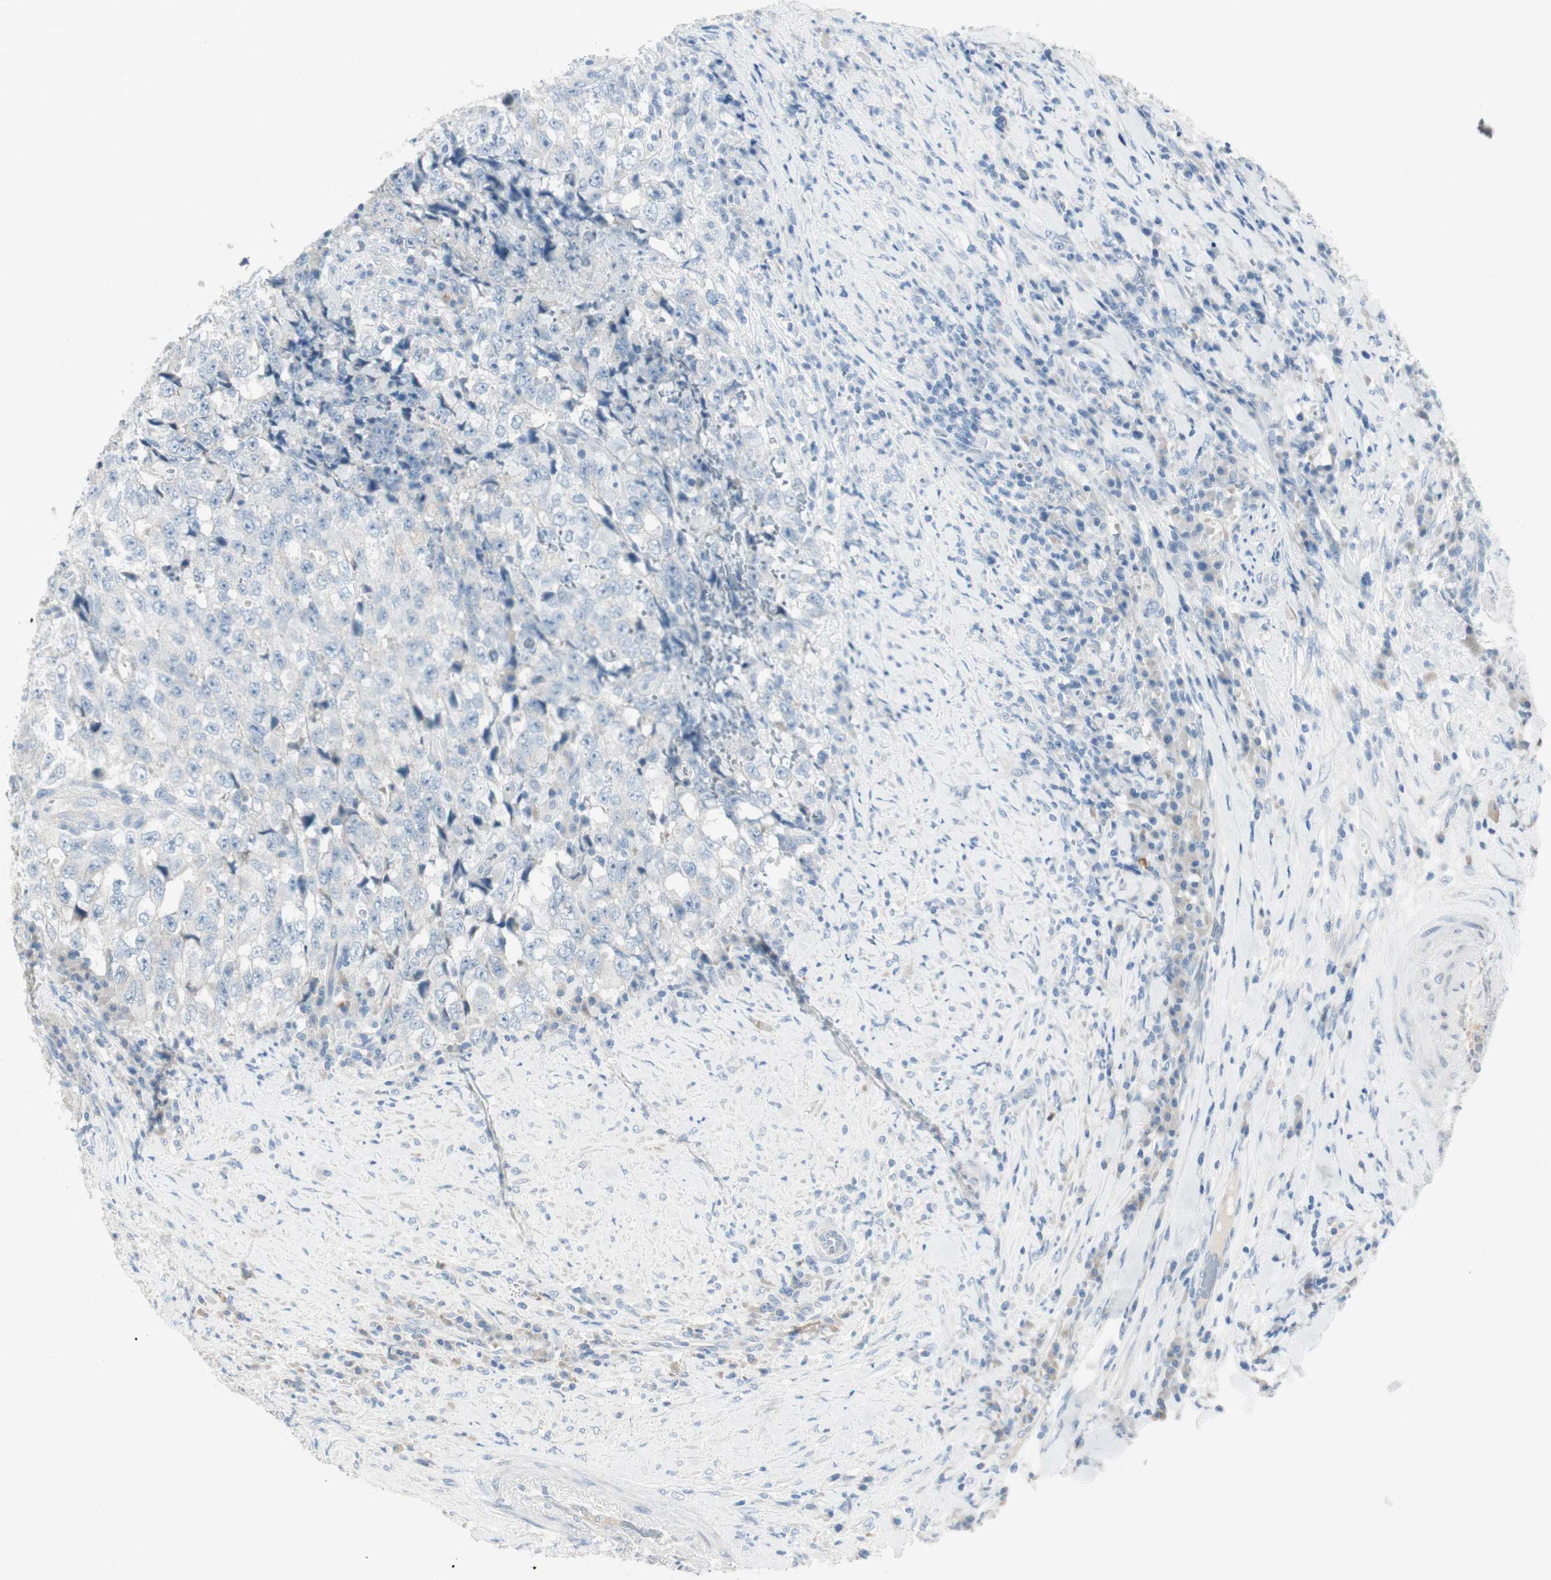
{"staining": {"intensity": "negative", "quantity": "none", "location": "none"}, "tissue": "testis cancer", "cell_type": "Tumor cells", "image_type": "cancer", "snomed": [{"axis": "morphology", "description": "Necrosis, NOS"}, {"axis": "morphology", "description": "Carcinoma, Embryonal, NOS"}, {"axis": "topography", "description": "Testis"}], "caption": "This is an IHC histopathology image of human testis embryonal carcinoma. There is no staining in tumor cells.", "gene": "SPINK4", "patient": {"sex": "male", "age": 19}}